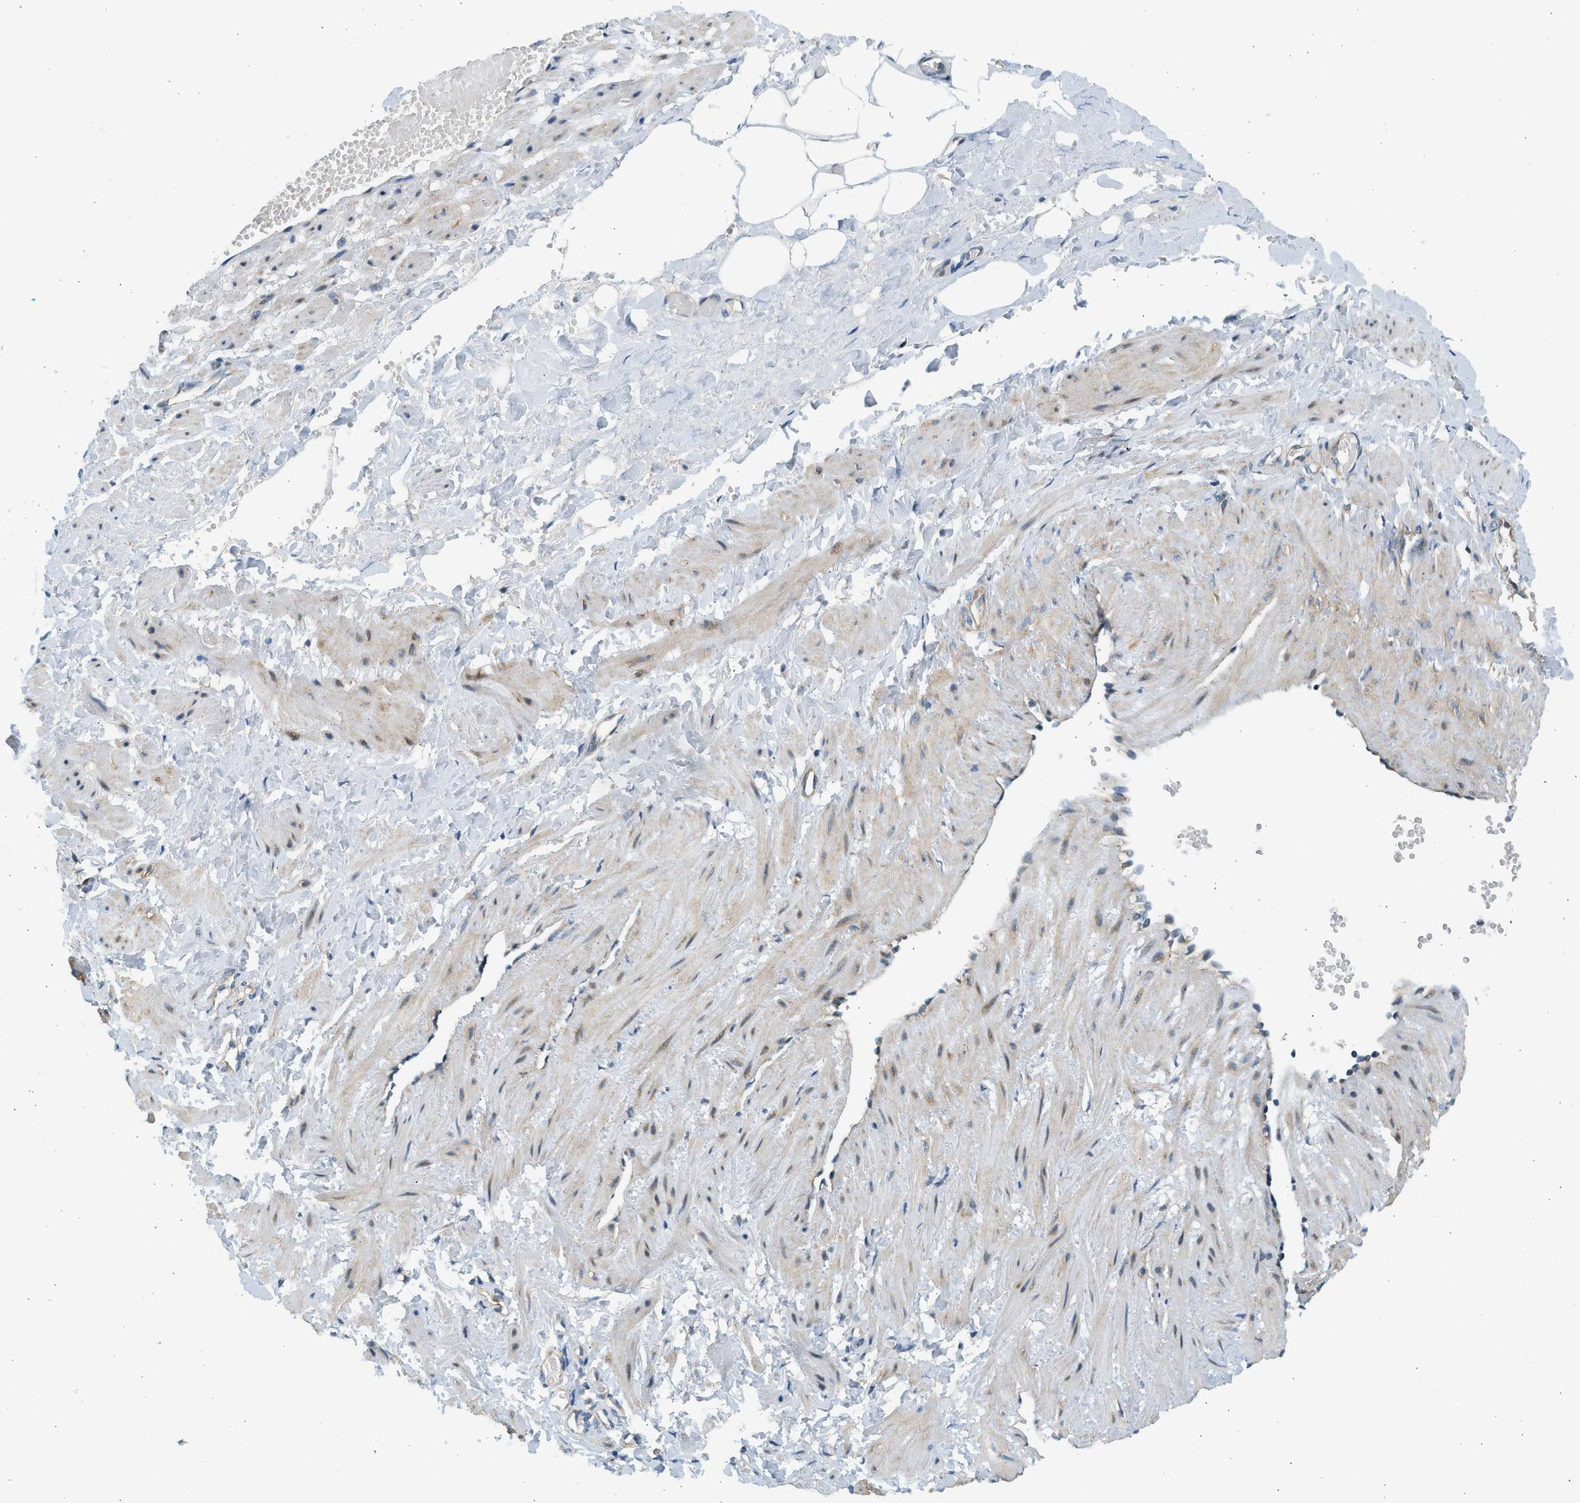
{"staining": {"intensity": "negative", "quantity": "none", "location": "none"}, "tissue": "adipose tissue", "cell_type": "Adipocytes", "image_type": "normal", "snomed": [{"axis": "morphology", "description": "Normal tissue, NOS"}, {"axis": "topography", "description": "Soft tissue"}, {"axis": "topography", "description": "Vascular tissue"}], "caption": "This photomicrograph is of unremarkable adipose tissue stained with IHC to label a protein in brown with the nuclei are counter-stained blue. There is no expression in adipocytes. (DAB IHC with hematoxylin counter stain).", "gene": "KDELR2", "patient": {"sex": "female", "age": 35}}